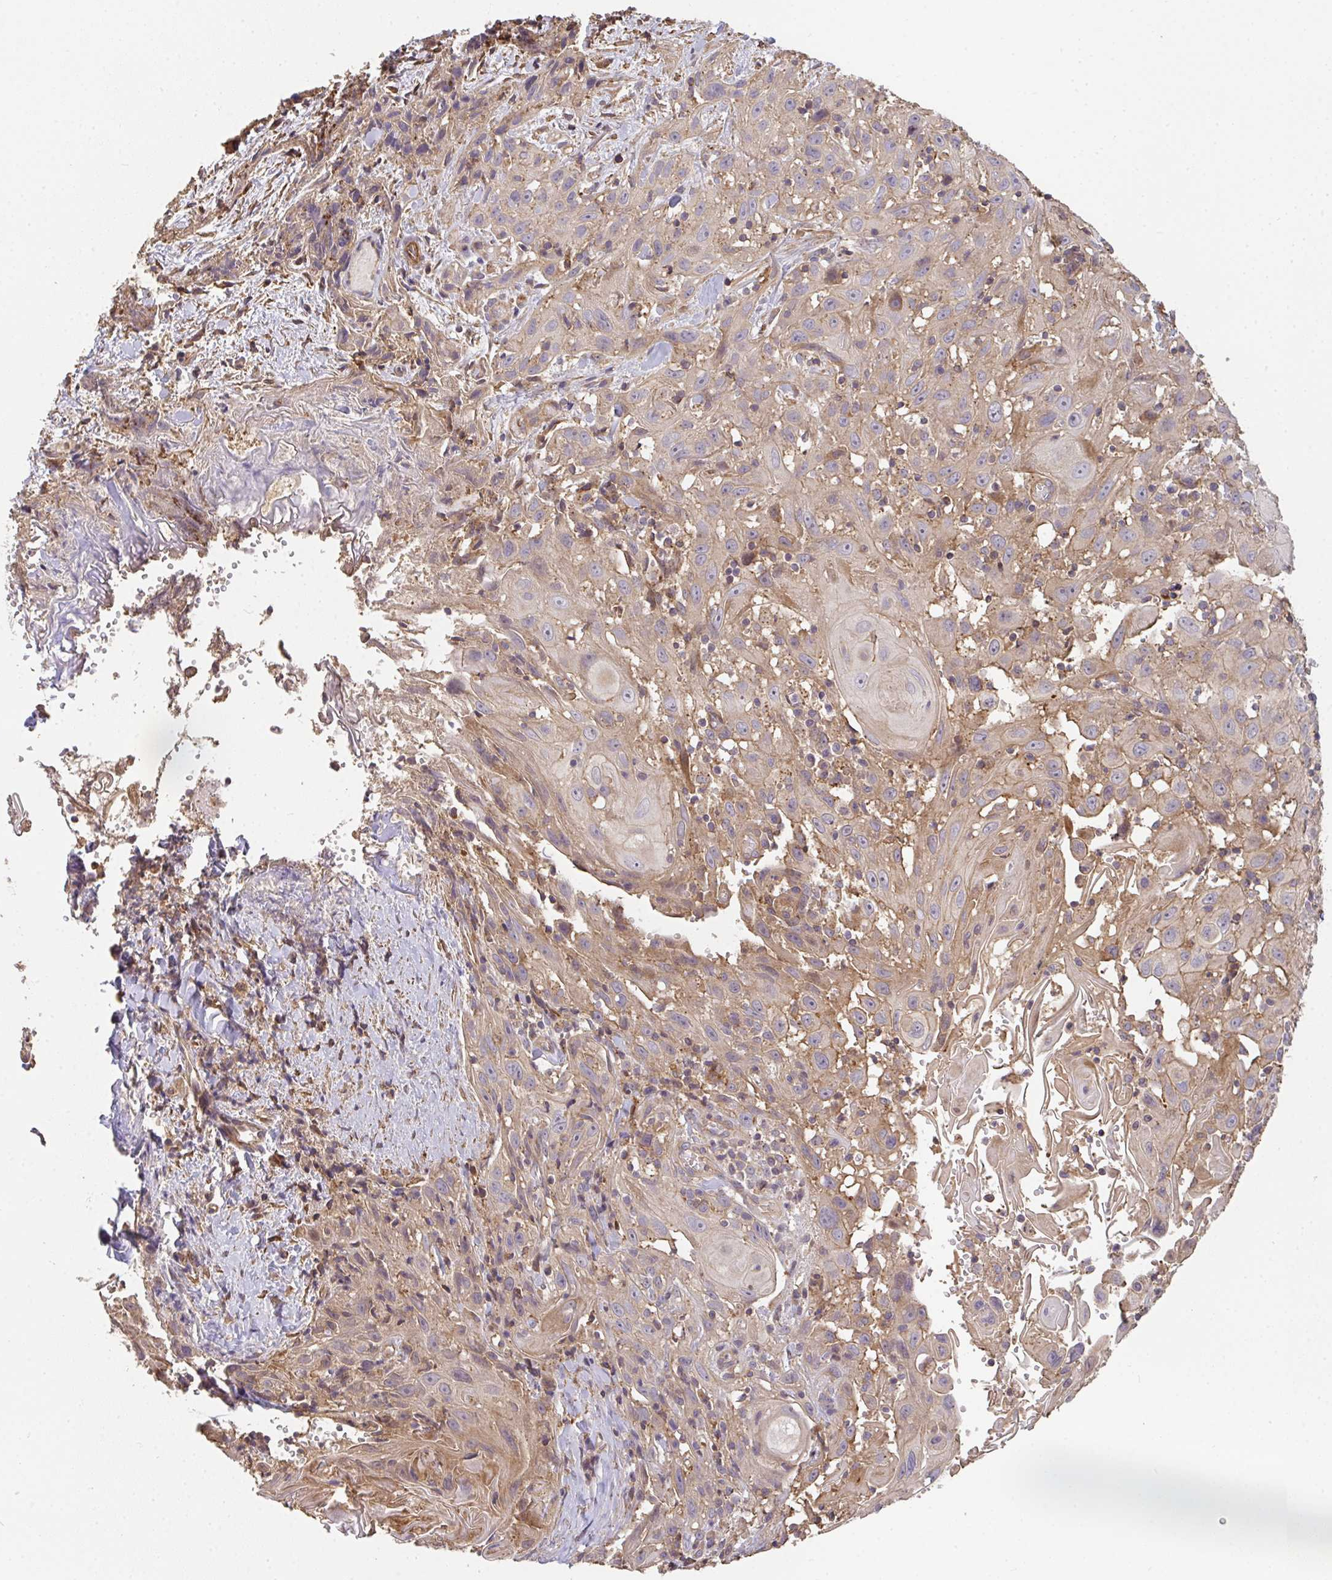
{"staining": {"intensity": "weak", "quantity": ">75%", "location": "cytoplasmic/membranous"}, "tissue": "head and neck cancer", "cell_type": "Tumor cells", "image_type": "cancer", "snomed": [{"axis": "morphology", "description": "Squamous cell carcinoma, NOS"}, {"axis": "topography", "description": "Head-Neck"}], "caption": "This histopathology image demonstrates head and neck cancer stained with immunohistochemistry (IHC) to label a protein in brown. The cytoplasmic/membranous of tumor cells show weak positivity for the protein. Nuclei are counter-stained blue.", "gene": "TNMD", "patient": {"sex": "female", "age": 95}}